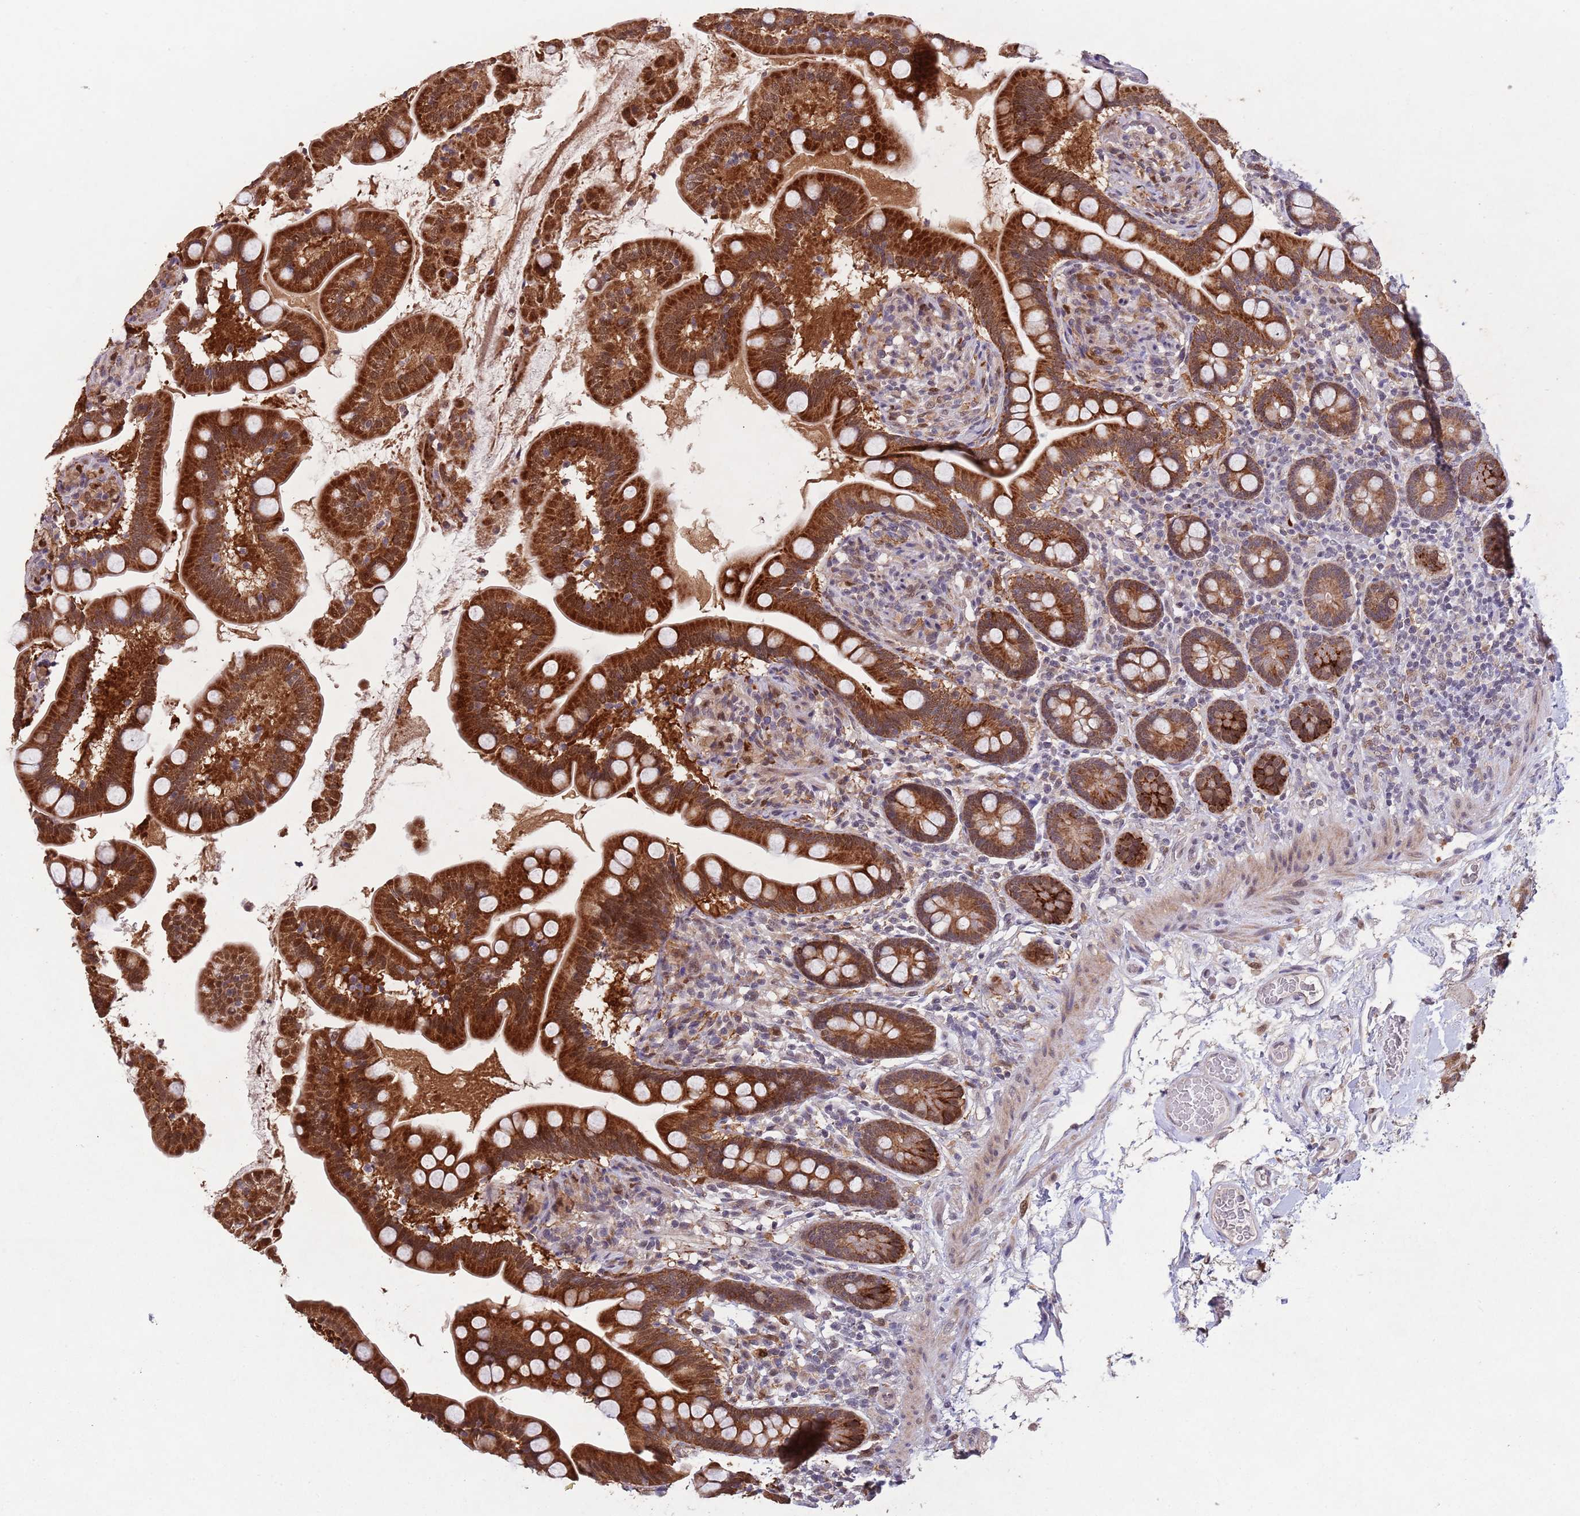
{"staining": {"intensity": "strong", "quantity": ">75%", "location": "cytoplasmic/membranous,nuclear"}, "tissue": "small intestine", "cell_type": "Glandular cells", "image_type": "normal", "snomed": [{"axis": "morphology", "description": "Normal tissue, NOS"}, {"axis": "topography", "description": "Small intestine"}], "caption": "Immunohistochemistry staining of unremarkable small intestine, which displays high levels of strong cytoplasmic/membranous,nuclear staining in approximately >75% of glandular cells indicating strong cytoplasmic/membranous,nuclear protein positivity. The staining was performed using DAB (3,3'-diaminobenzidine) (brown) for protein detection and nuclei were counterstained in hematoxylin (blue).", "gene": "ZNF639", "patient": {"sex": "female", "age": 64}}